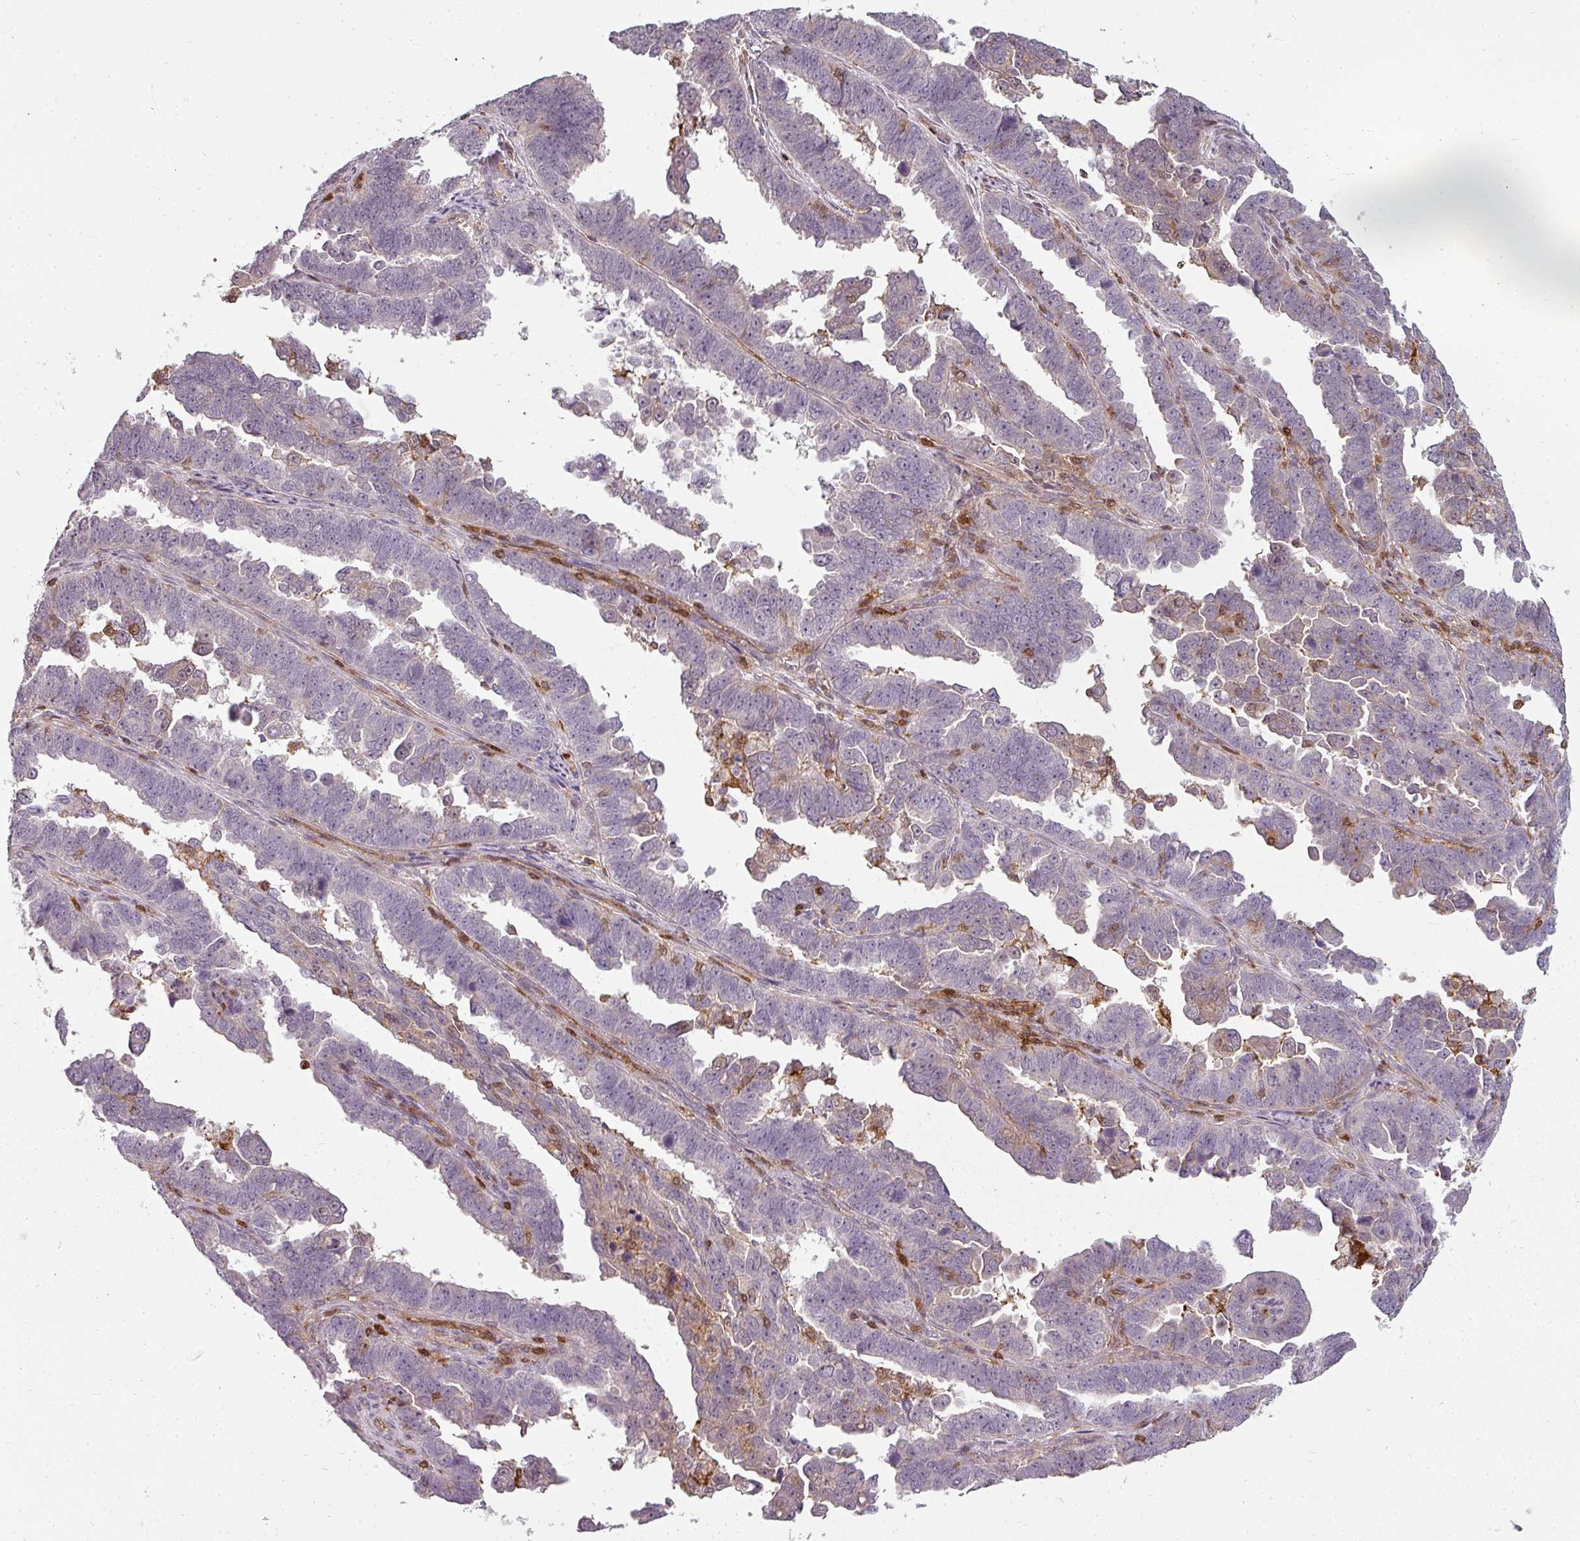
{"staining": {"intensity": "negative", "quantity": "none", "location": "none"}, "tissue": "endometrial cancer", "cell_type": "Tumor cells", "image_type": "cancer", "snomed": [{"axis": "morphology", "description": "Adenocarcinoma, NOS"}, {"axis": "topography", "description": "Endometrium"}], "caption": "A histopathology image of human endometrial cancer is negative for staining in tumor cells.", "gene": "CLIC1", "patient": {"sex": "female", "age": 75}}